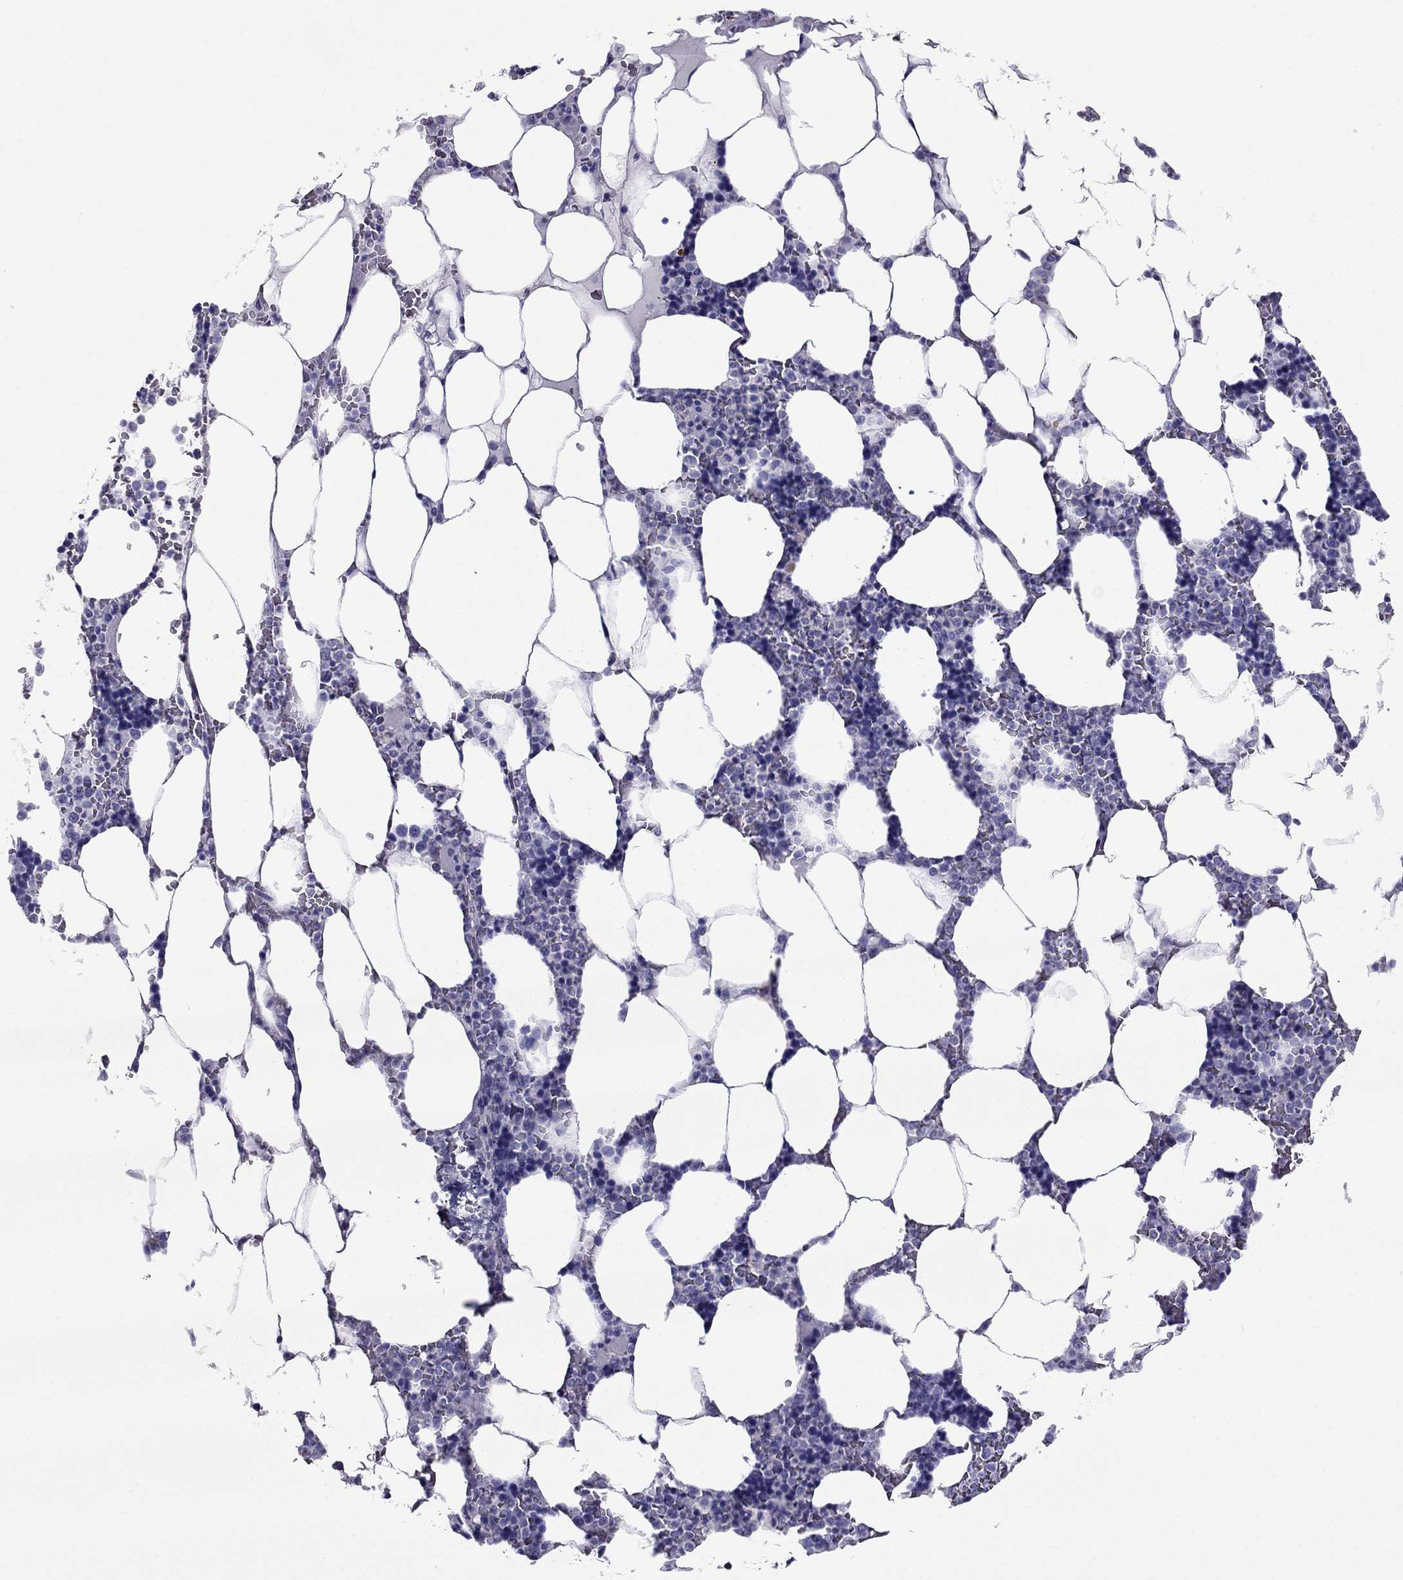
{"staining": {"intensity": "negative", "quantity": "none", "location": "none"}, "tissue": "bone marrow", "cell_type": "Hematopoietic cells", "image_type": "normal", "snomed": [{"axis": "morphology", "description": "Normal tissue, NOS"}, {"axis": "topography", "description": "Bone marrow"}], "caption": "The immunohistochemistry (IHC) micrograph has no significant expression in hematopoietic cells of bone marrow. The staining is performed using DAB (3,3'-diaminobenzidine) brown chromogen with nuclei counter-stained in using hematoxylin.", "gene": "CROCC2", "patient": {"sex": "male", "age": 63}}